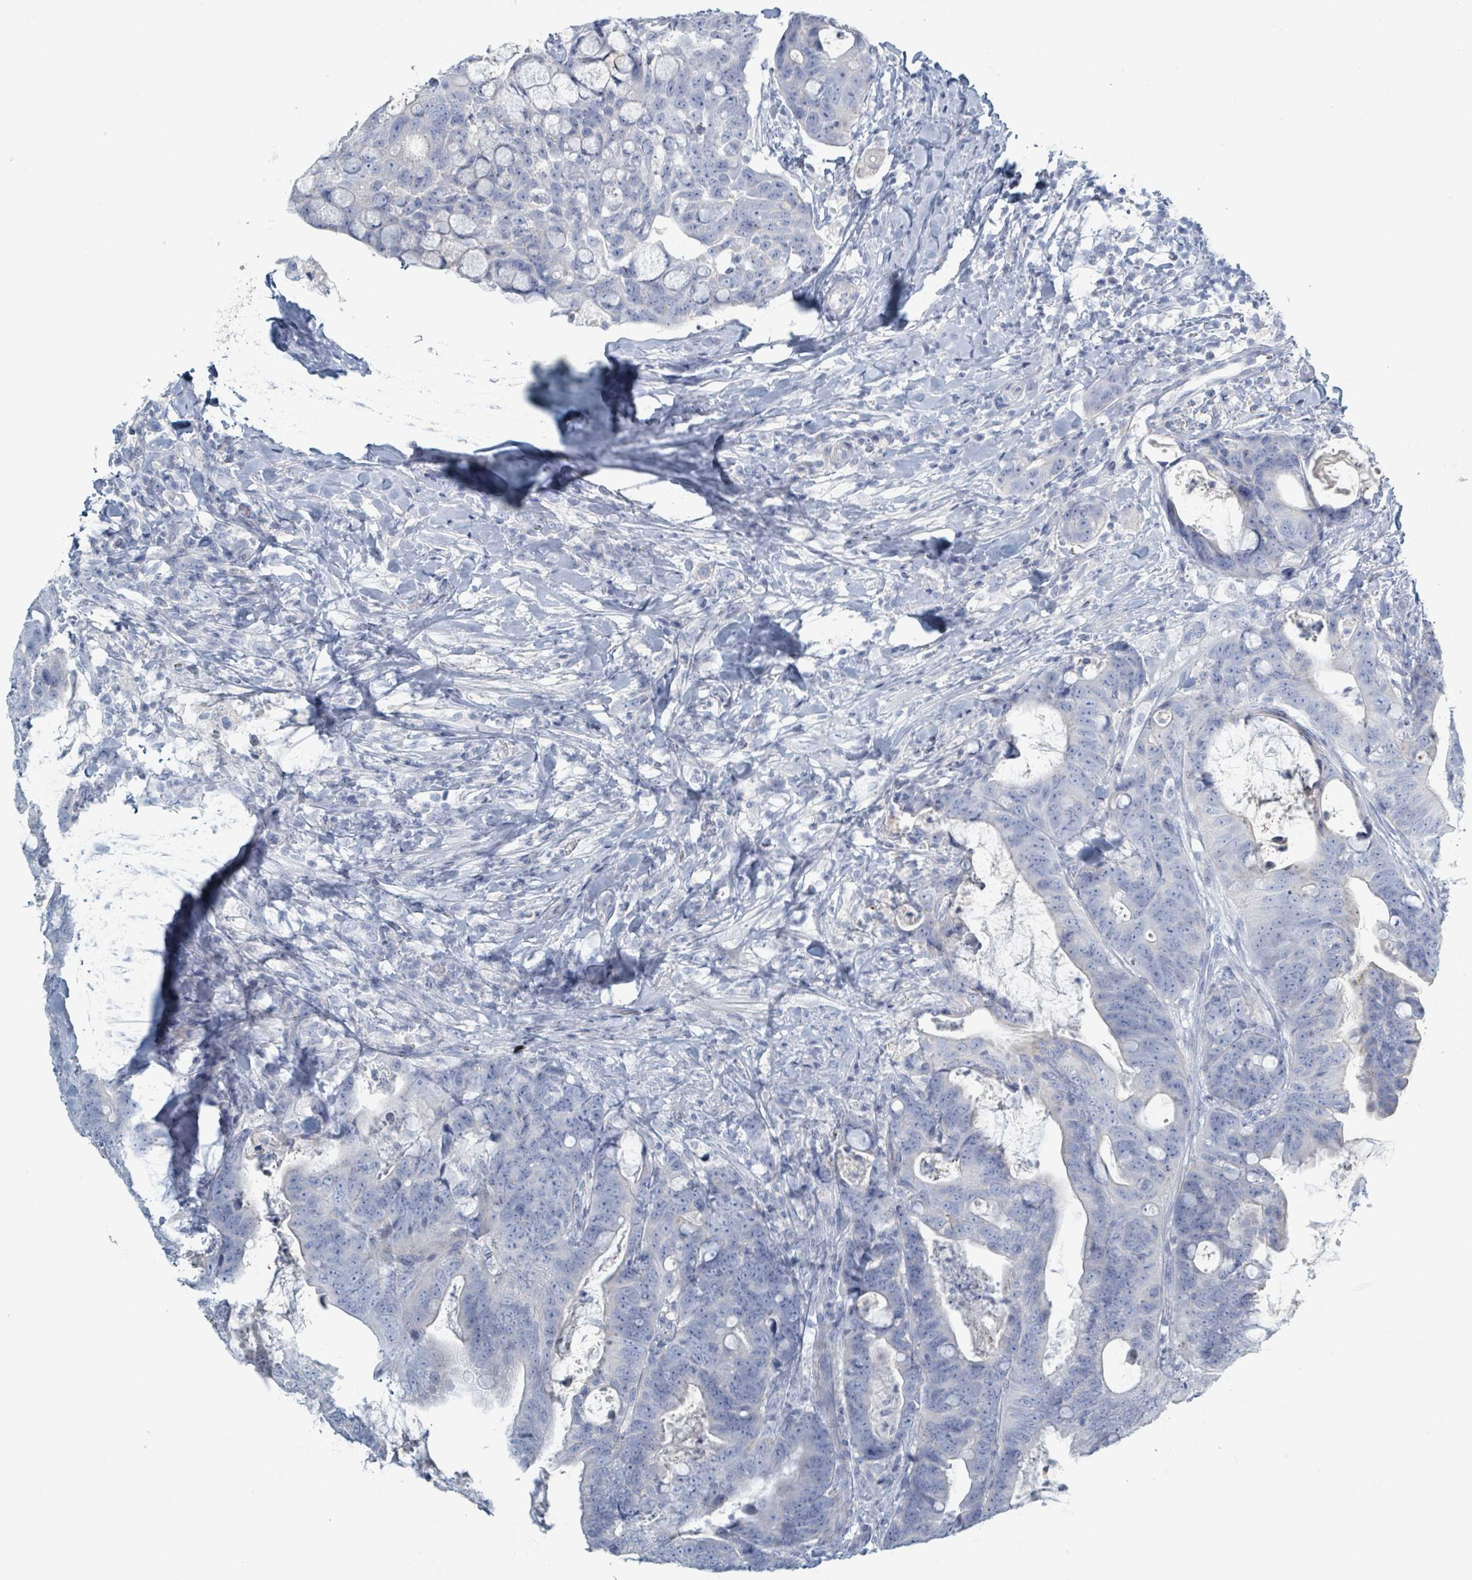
{"staining": {"intensity": "negative", "quantity": "none", "location": "none"}, "tissue": "colorectal cancer", "cell_type": "Tumor cells", "image_type": "cancer", "snomed": [{"axis": "morphology", "description": "Adenocarcinoma, NOS"}, {"axis": "topography", "description": "Colon"}], "caption": "Tumor cells are negative for brown protein staining in colorectal cancer.", "gene": "HEATR5A", "patient": {"sex": "female", "age": 82}}